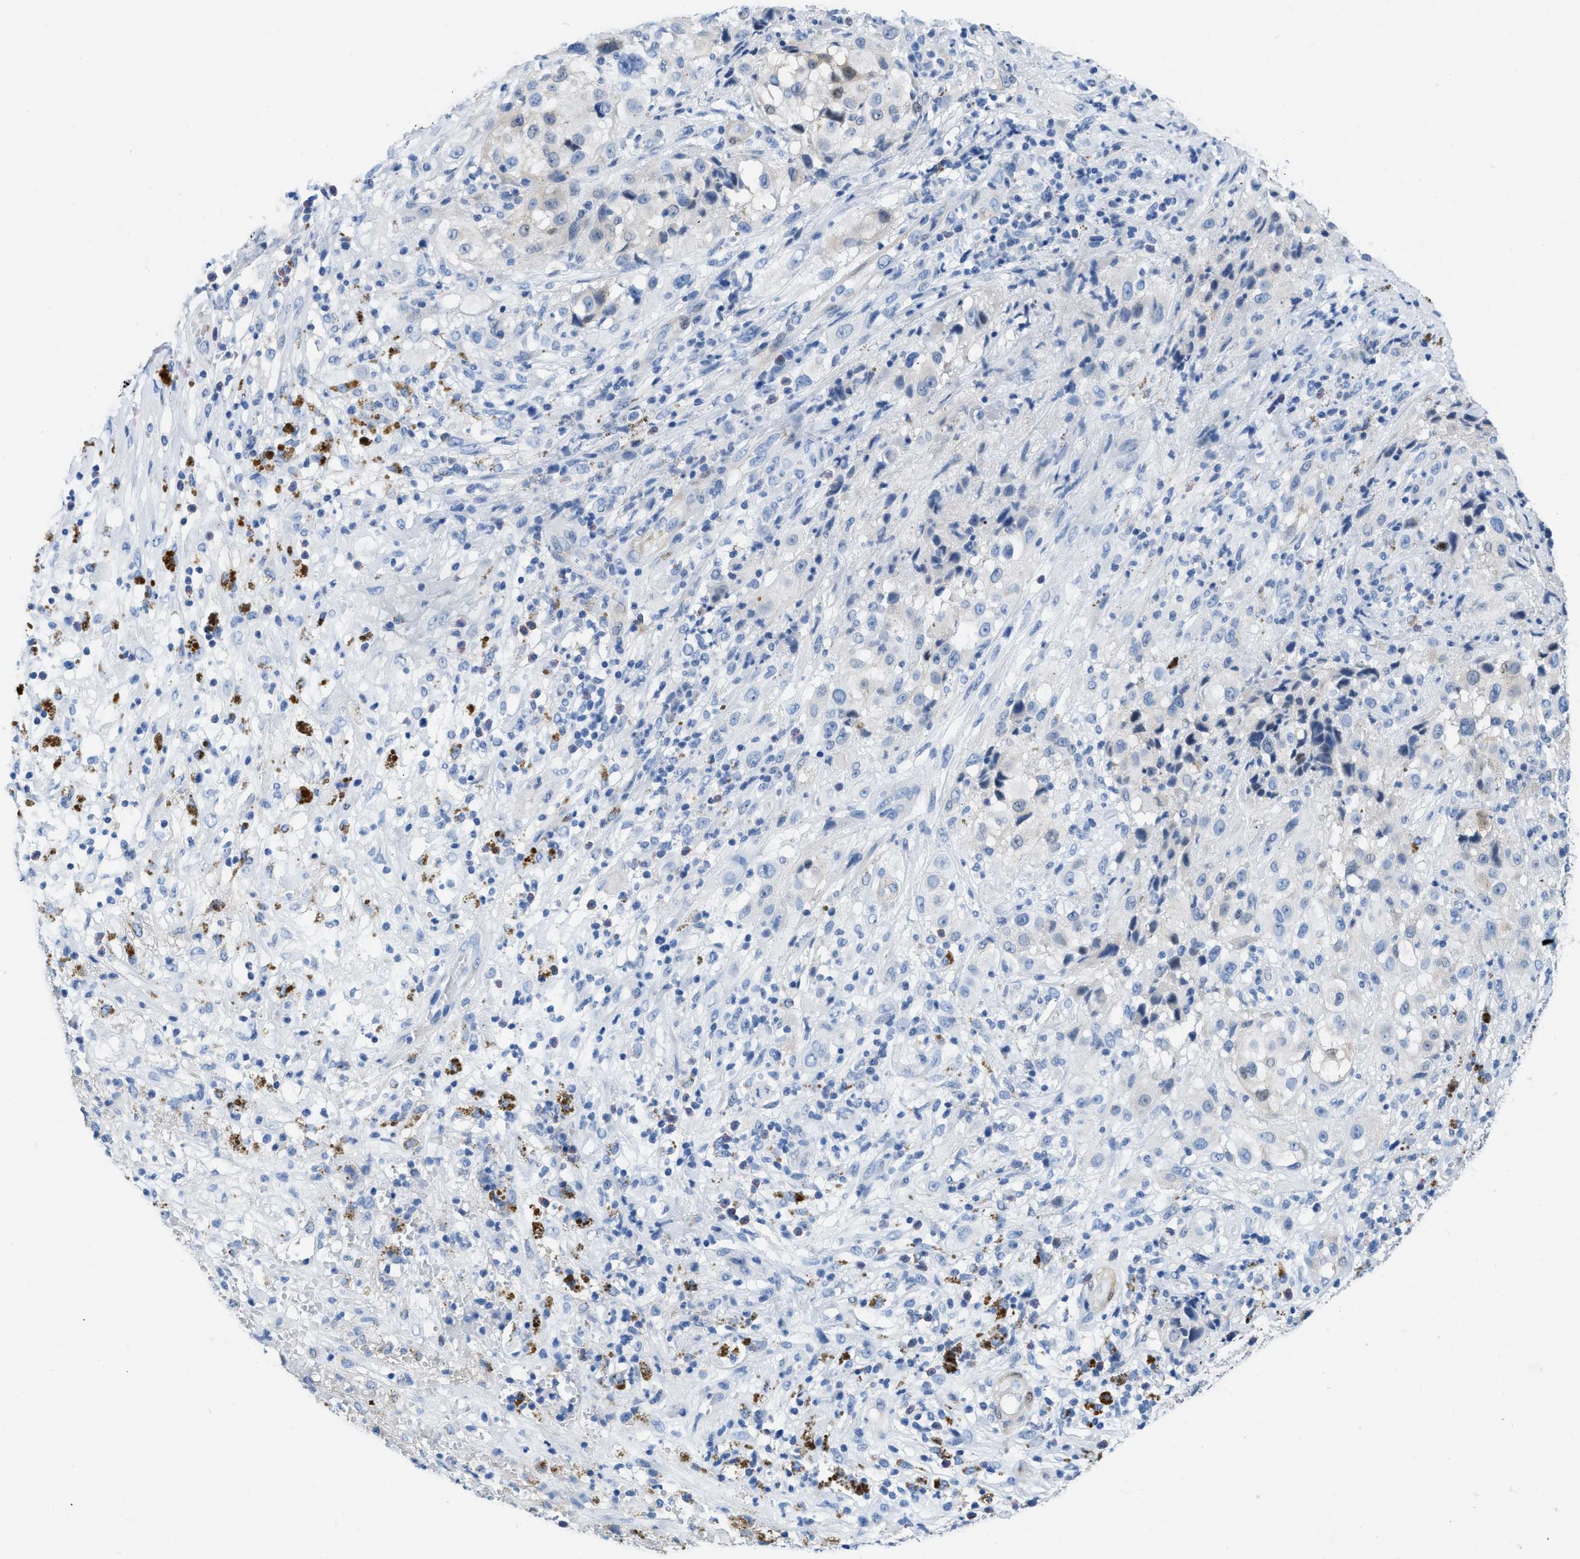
{"staining": {"intensity": "weak", "quantity": "<25%", "location": "nuclear"}, "tissue": "melanoma", "cell_type": "Tumor cells", "image_type": "cancer", "snomed": [{"axis": "morphology", "description": "Necrosis, NOS"}, {"axis": "morphology", "description": "Malignant melanoma, NOS"}, {"axis": "topography", "description": "Skin"}], "caption": "Immunohistochemistry image of neoplastic tissue: malignant melanoma stained with DAB demonstrates no significant protein staining in tumor cells.", "gene": "NKAIN3", "patient": {"sex": "female", "age": 87}}